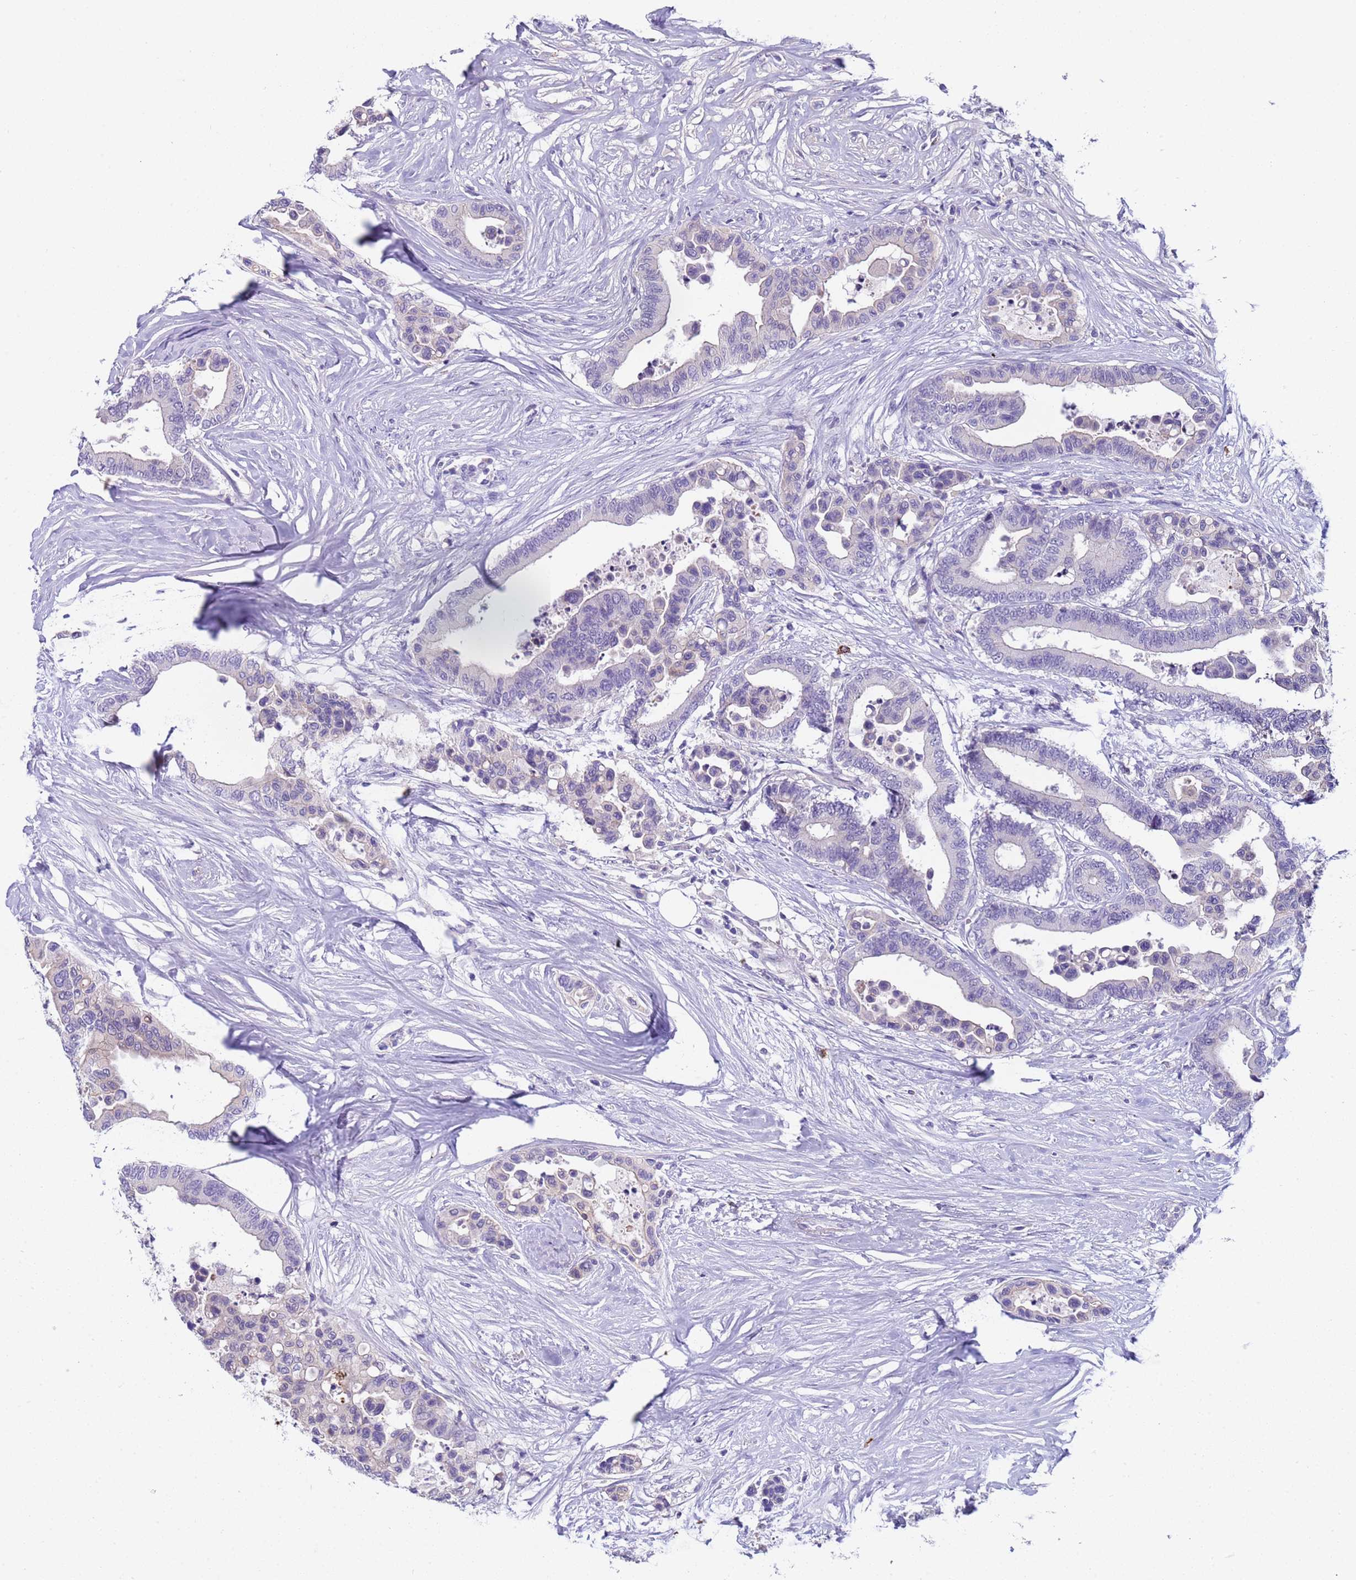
{"staining": {"intensity": "negative", "quantity": "none", "location": "none"}, "tissue": "colorectal cancer", "cell_type": "Tumor cells", "image_type": "cancer", "snomed": [{"axis": "morphology", "description": "Adenocarcinoma, NOS"}, {"axis": "topography", "description": "Colon"}], "caption": "This is an immunohistochemistry micrograph of human adenocarcinoma (colorectal). There is no positivity in tumor cells.", "gene": "TRIM51", "patient": {"sex": "male", "age": 82}}